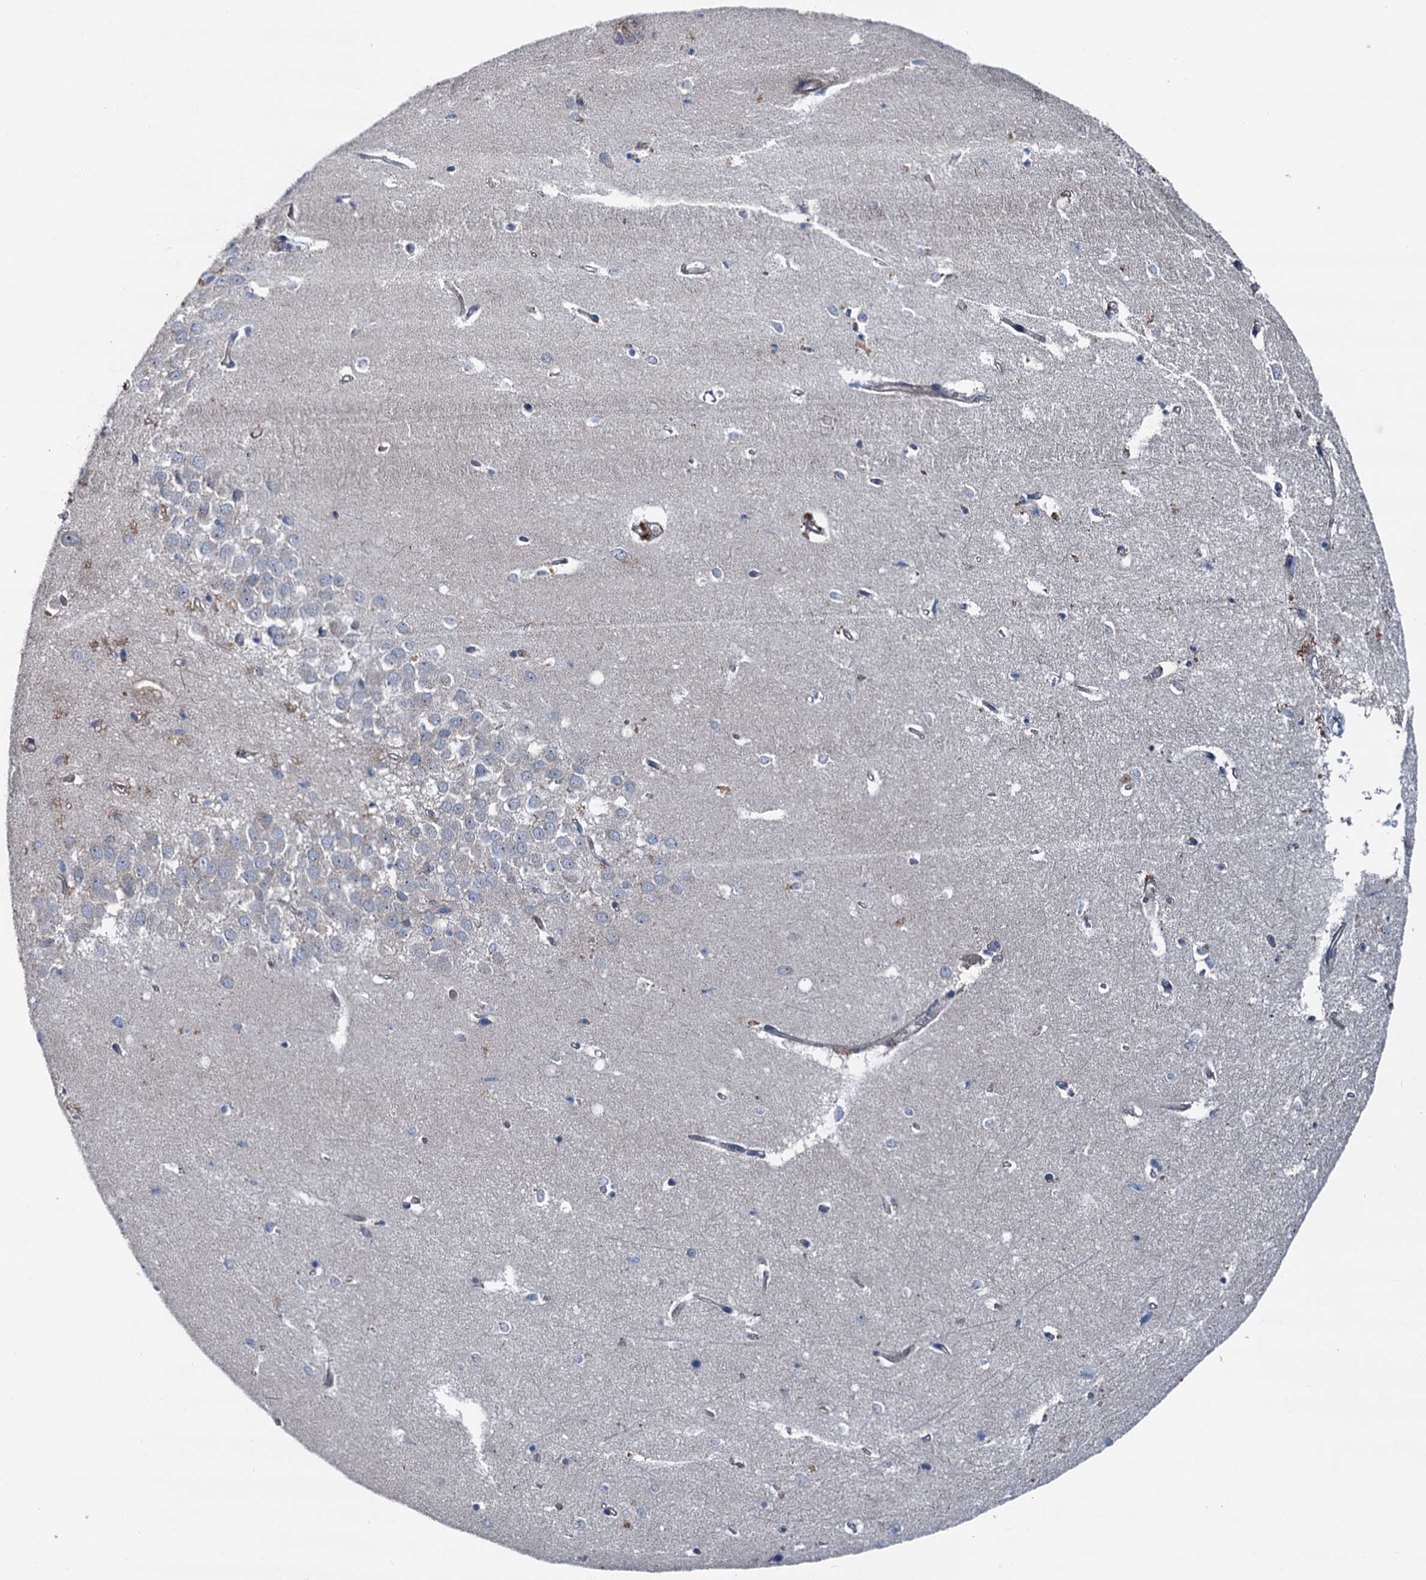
{"staining": {"intensity": "negative", "quantity": "none", "location": "none"}, "tissue": "hippocampus", "cell_type": "Glial cells", "image_type": "normal", "snomed": [{"axis": "morphology", "description": "Normal tissue, NOS"}, {"axis": "topography", "description": "Hippocampus"}], "caption": "A high-resolution photomicrograph shows IHC staining of benign hippocampus, which exhibits no significant expression in glial cells.", "gene": "RUFY1", "patient": {"sex": "female", "age": 64}}